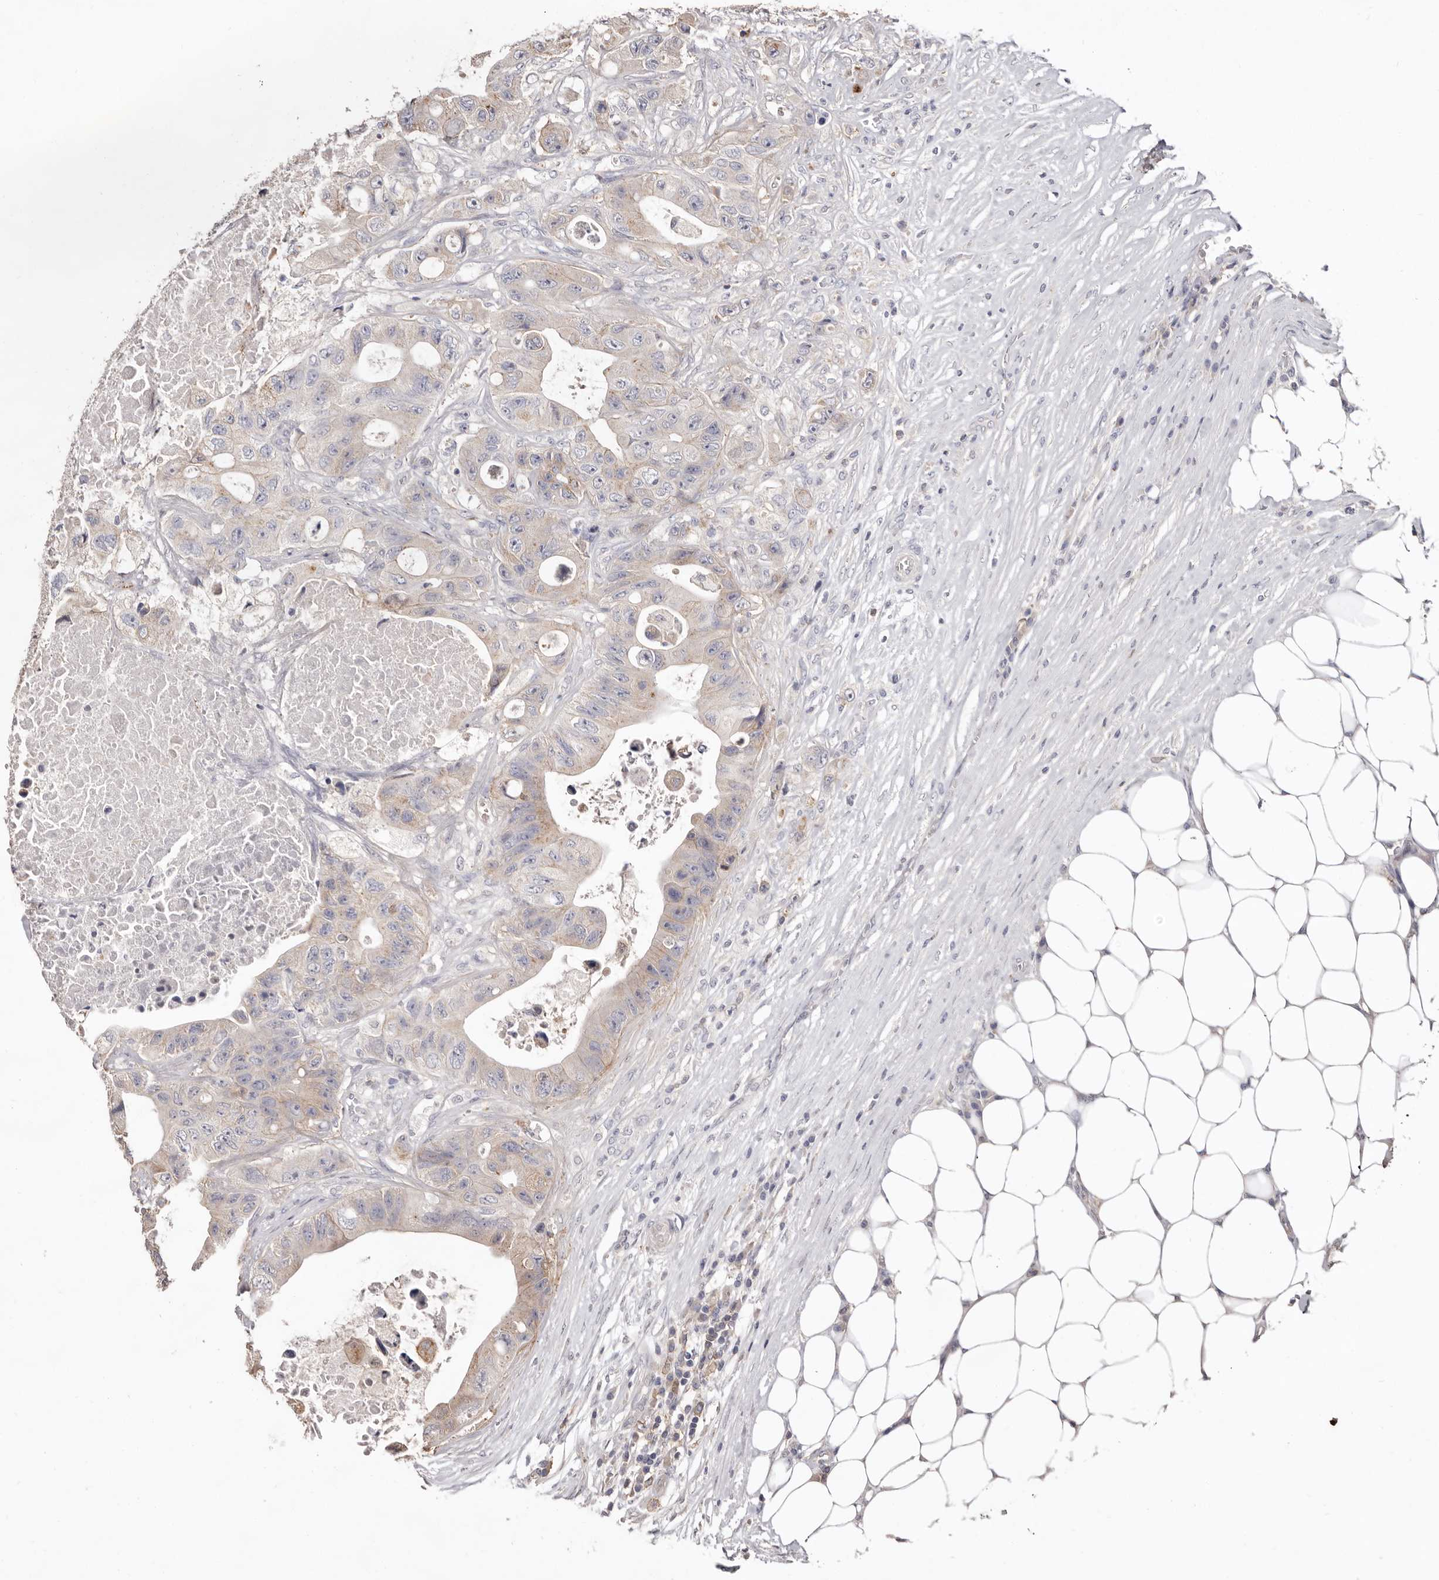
{"staining": {"intensity": "weak", "quantity": "<25%", "location": "cytoplasmic/membranous"}, "tissue": "colorectal cancer", "cell_type": "Tumor cells", "image_type": "cancer", "snomed": [{"axis": "morphology", "description": "Adenocarcinoma, NOS"}, {"axis": "topography", "description": "Colon"}], "caption": "This histopathology image is of colorectal cancer stained with IHC to label a protein in brown with the nuclei are counter-stained blue. There is no expression in tumor cells.", "gene": "MMACHC", "patient": {"sex": "female", "age": 46}}